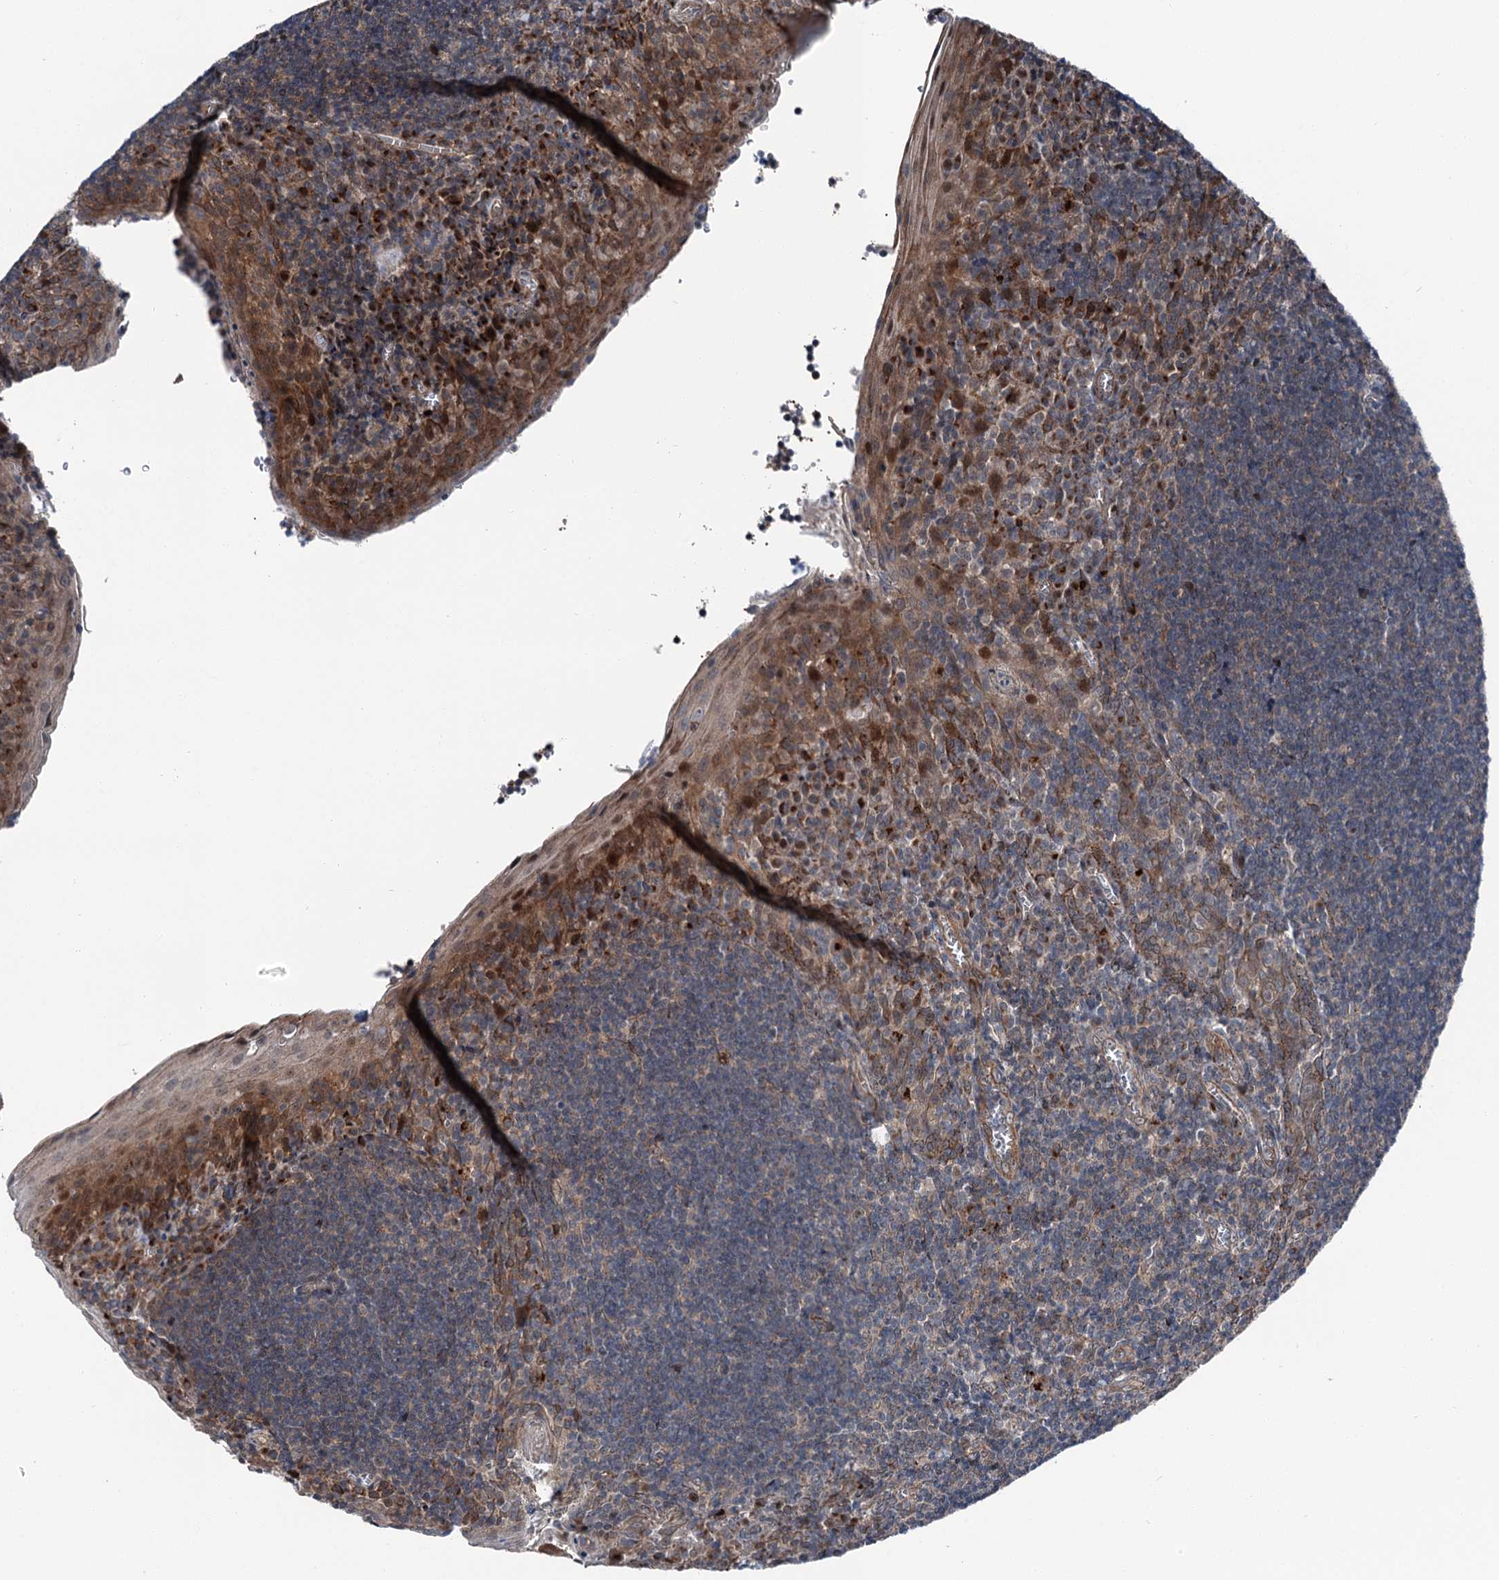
{"staining": {"intensity": "negative", "quantity": "none", "location": "none"}, "tissue": "tonsil", "cell_type": "Germinal center cells", "image_type": "normal", "snomed": [{"axis": "morphology", "description": "Normal tissue, NOS"}, {"axis": "topography", "description": "Tonsil"}], "caption": "IHC of unremarkable tonsil demonstrates no positivity in germinal center cells. The staining was performed using DAB to visualize the protein expression in brown, while the nuclei were stained in blue with hematoxylin (Magnification: 20x).", "gene": "POLR1D", "patient": {"sex": "male", "age": 27}}